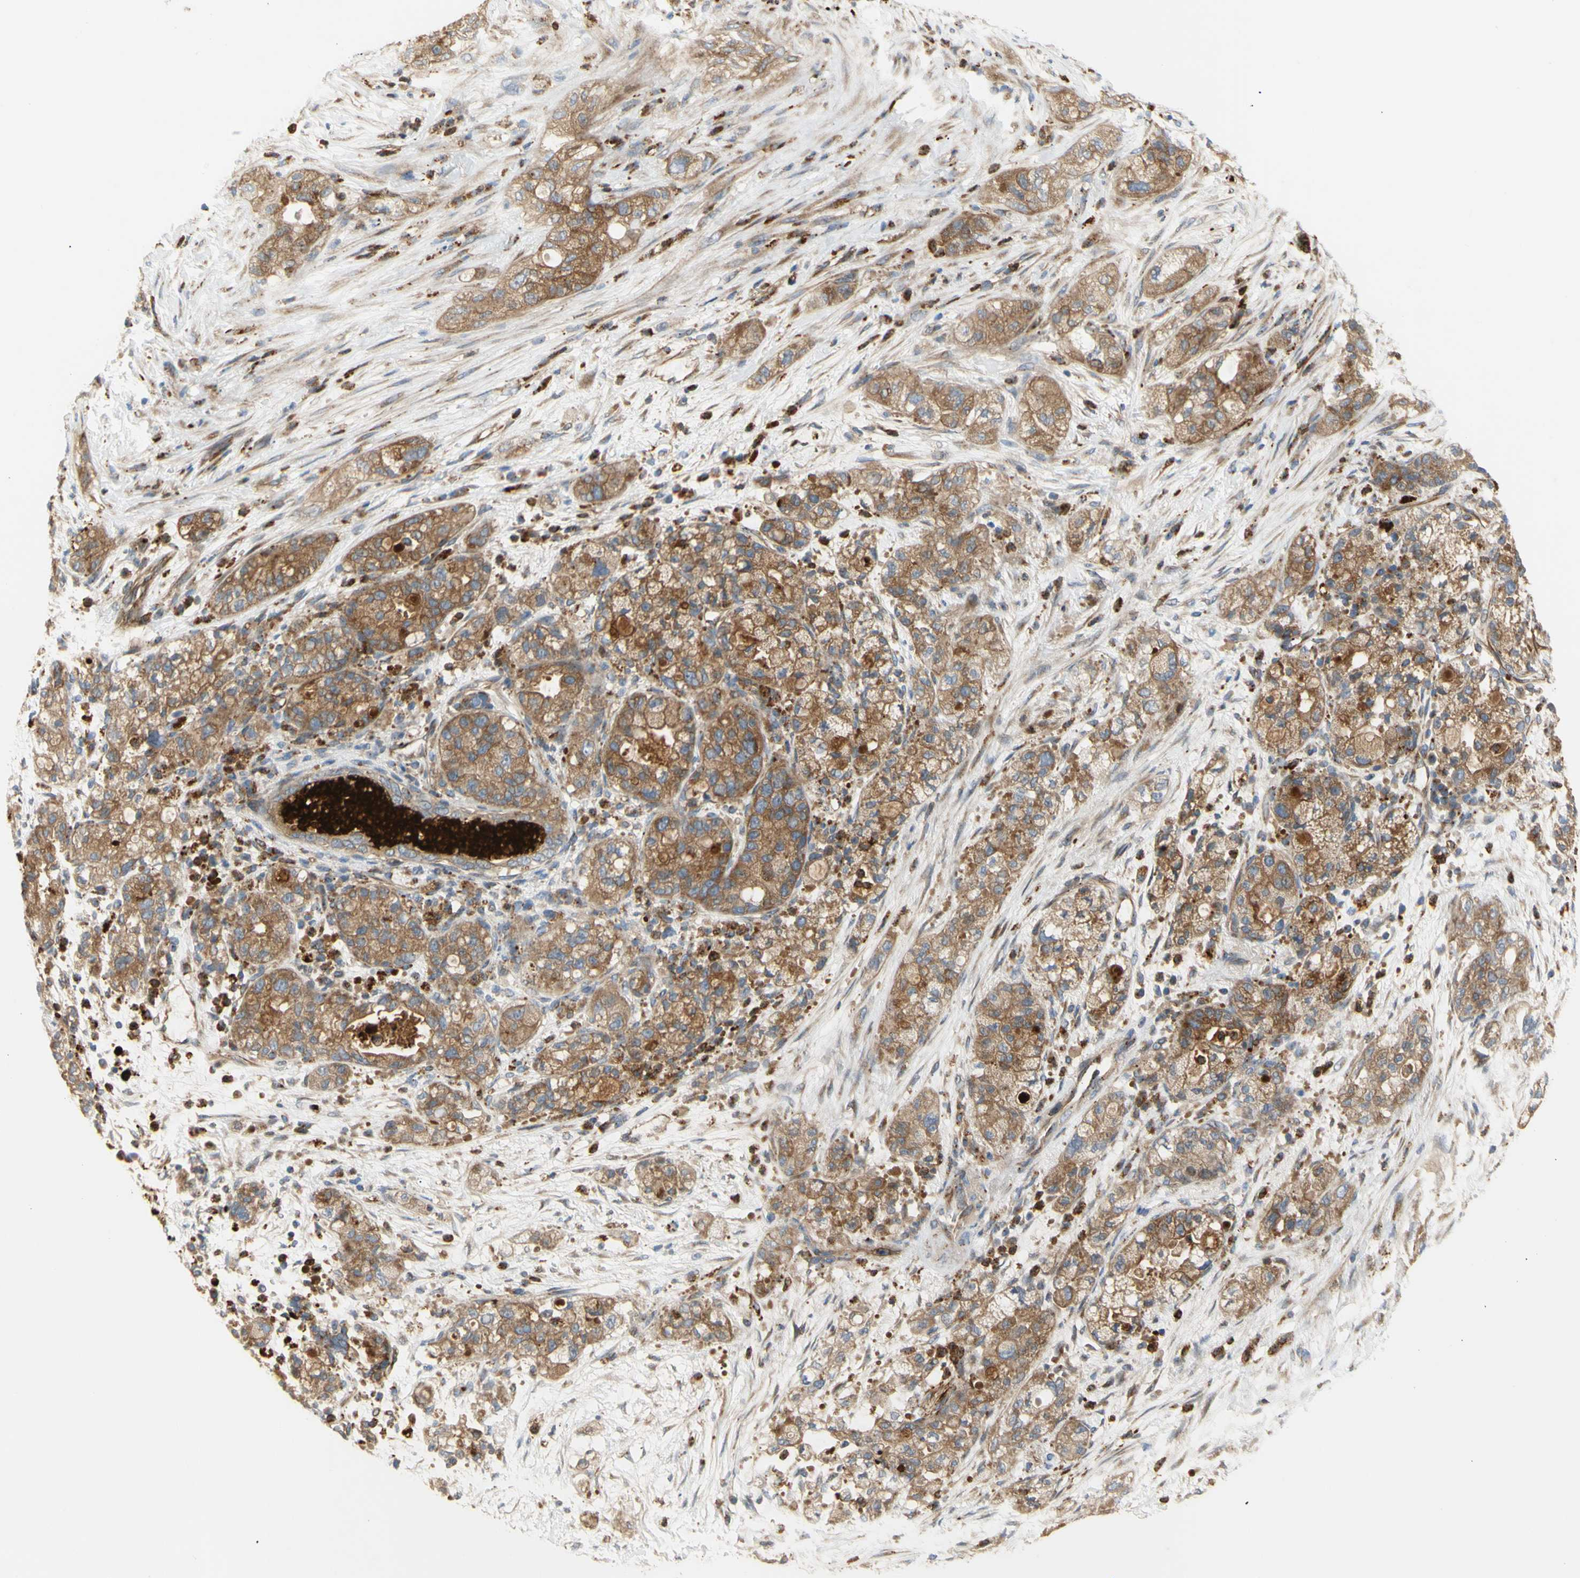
{"staining": {"intensity": "moderate", "quantity": ">75%", "location": "cytoplasmic/membranous"}, "tissue": "pancreatic cancer", "cell_type": "Tumor cells", "image_type": "cancer", "snomed": [{"axis": "morphology", "description": "Adenocarcinoma, NOS"}, {"axis": "topography", "description": "Pancreas"}], "caption": "Brown immunohistochemical staining in human pancreatic cancer (adenocarcinoma) reveals moderate cytoplasmic/membranous positivity in about >75% of tumor cells.", "gene": "TUBG2", "patient": {"sex": "female", "age": 78}}